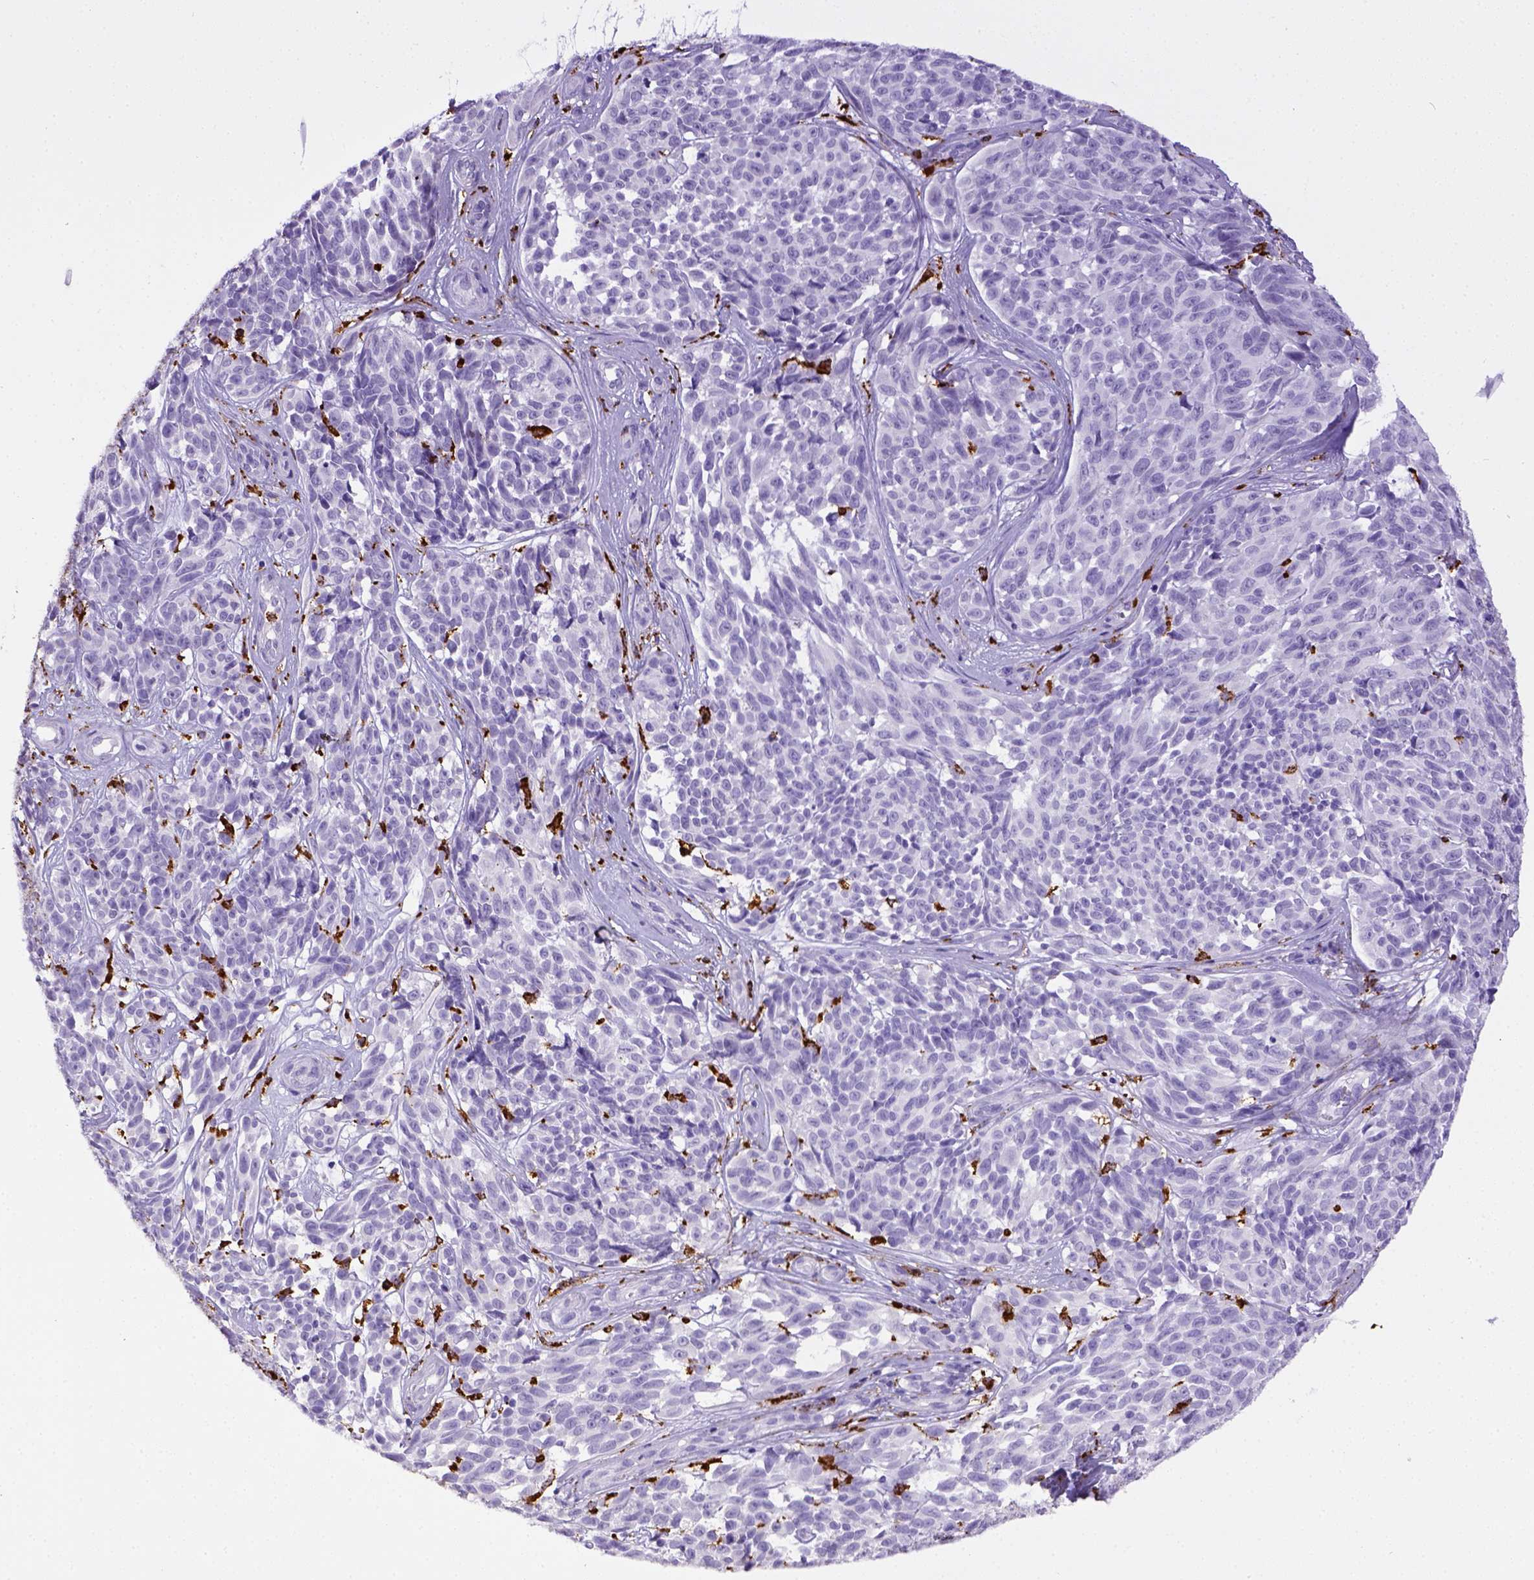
{"staining": {"intensity": "negative", "quantity": "none", "location": "none"}, "tissue": "melanoma", "cell_type": "Tumor cells", "image_type": "cancer", "snomed": [{"axis": "morphology", "description": "Malignant melanoma, NOS"}, {"axis": "topography", "description": "Skin"}], "caption": "This is an immunohistochemistry (IHC) image of human malignant melanoma. There is no expression in tumor cells.", "gene": "CD68", "patient": {"sex": "female", "age": 88}}